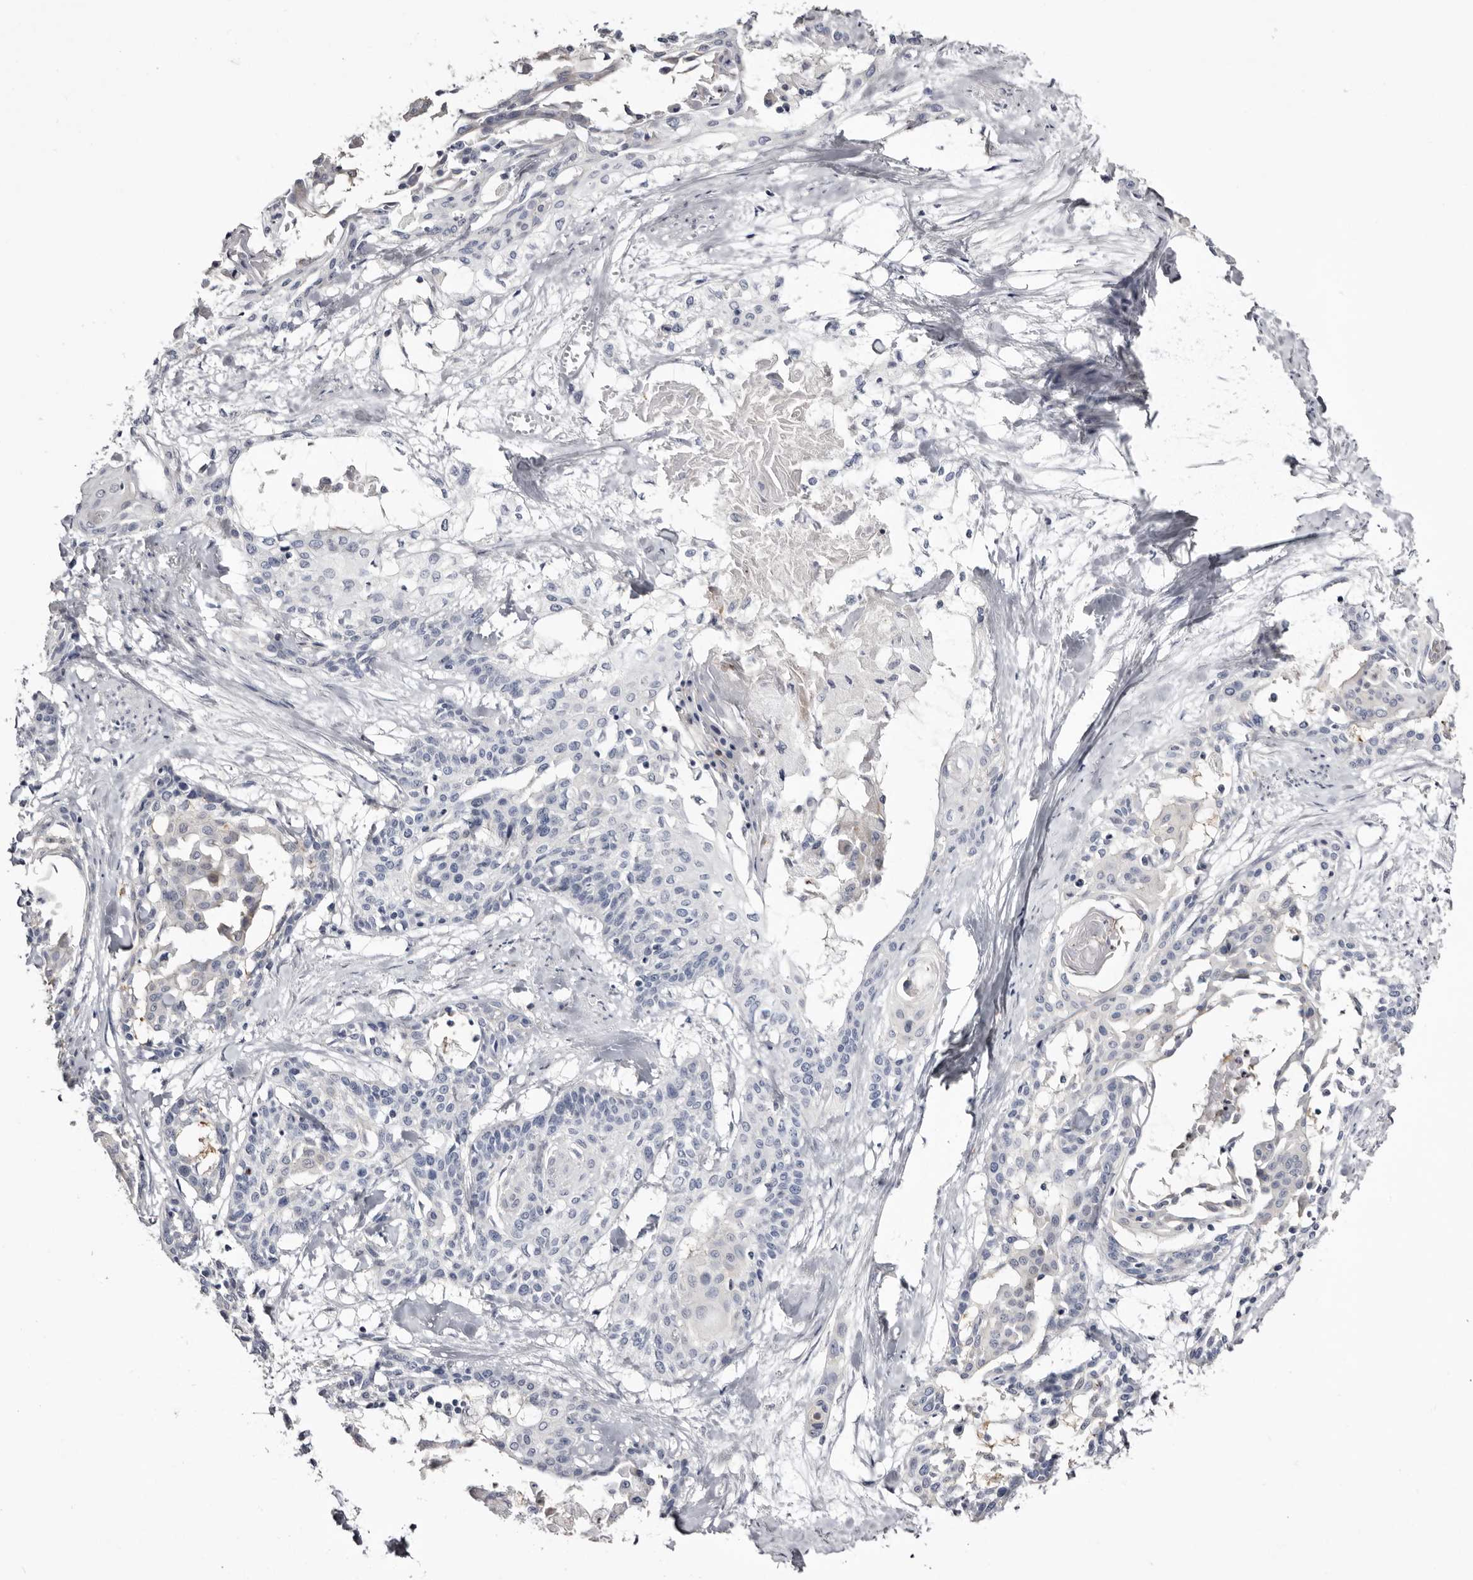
{"staining": {"intensity": "negative", "quantity": "none", "location": "none"}, "tissue": "cervical cancer", "cell_type": "Tumor cells", "image_type": "cancer", "snomed": [{"axis": "morphology", "description": "Squamous cell carcinoma, NOS"}, {"axis": "topography", "description": "Cervix"}], "caption": "IHC photomicrograph of cervical cancer (squamous cell carcinoma) stained for a protein (brown), which reveals no positivity in tumor cells. (IHC, brightfield microscopy, high magnification).", "gene": "CASQ1", "patient": {"sex": "female", "age": 57}}